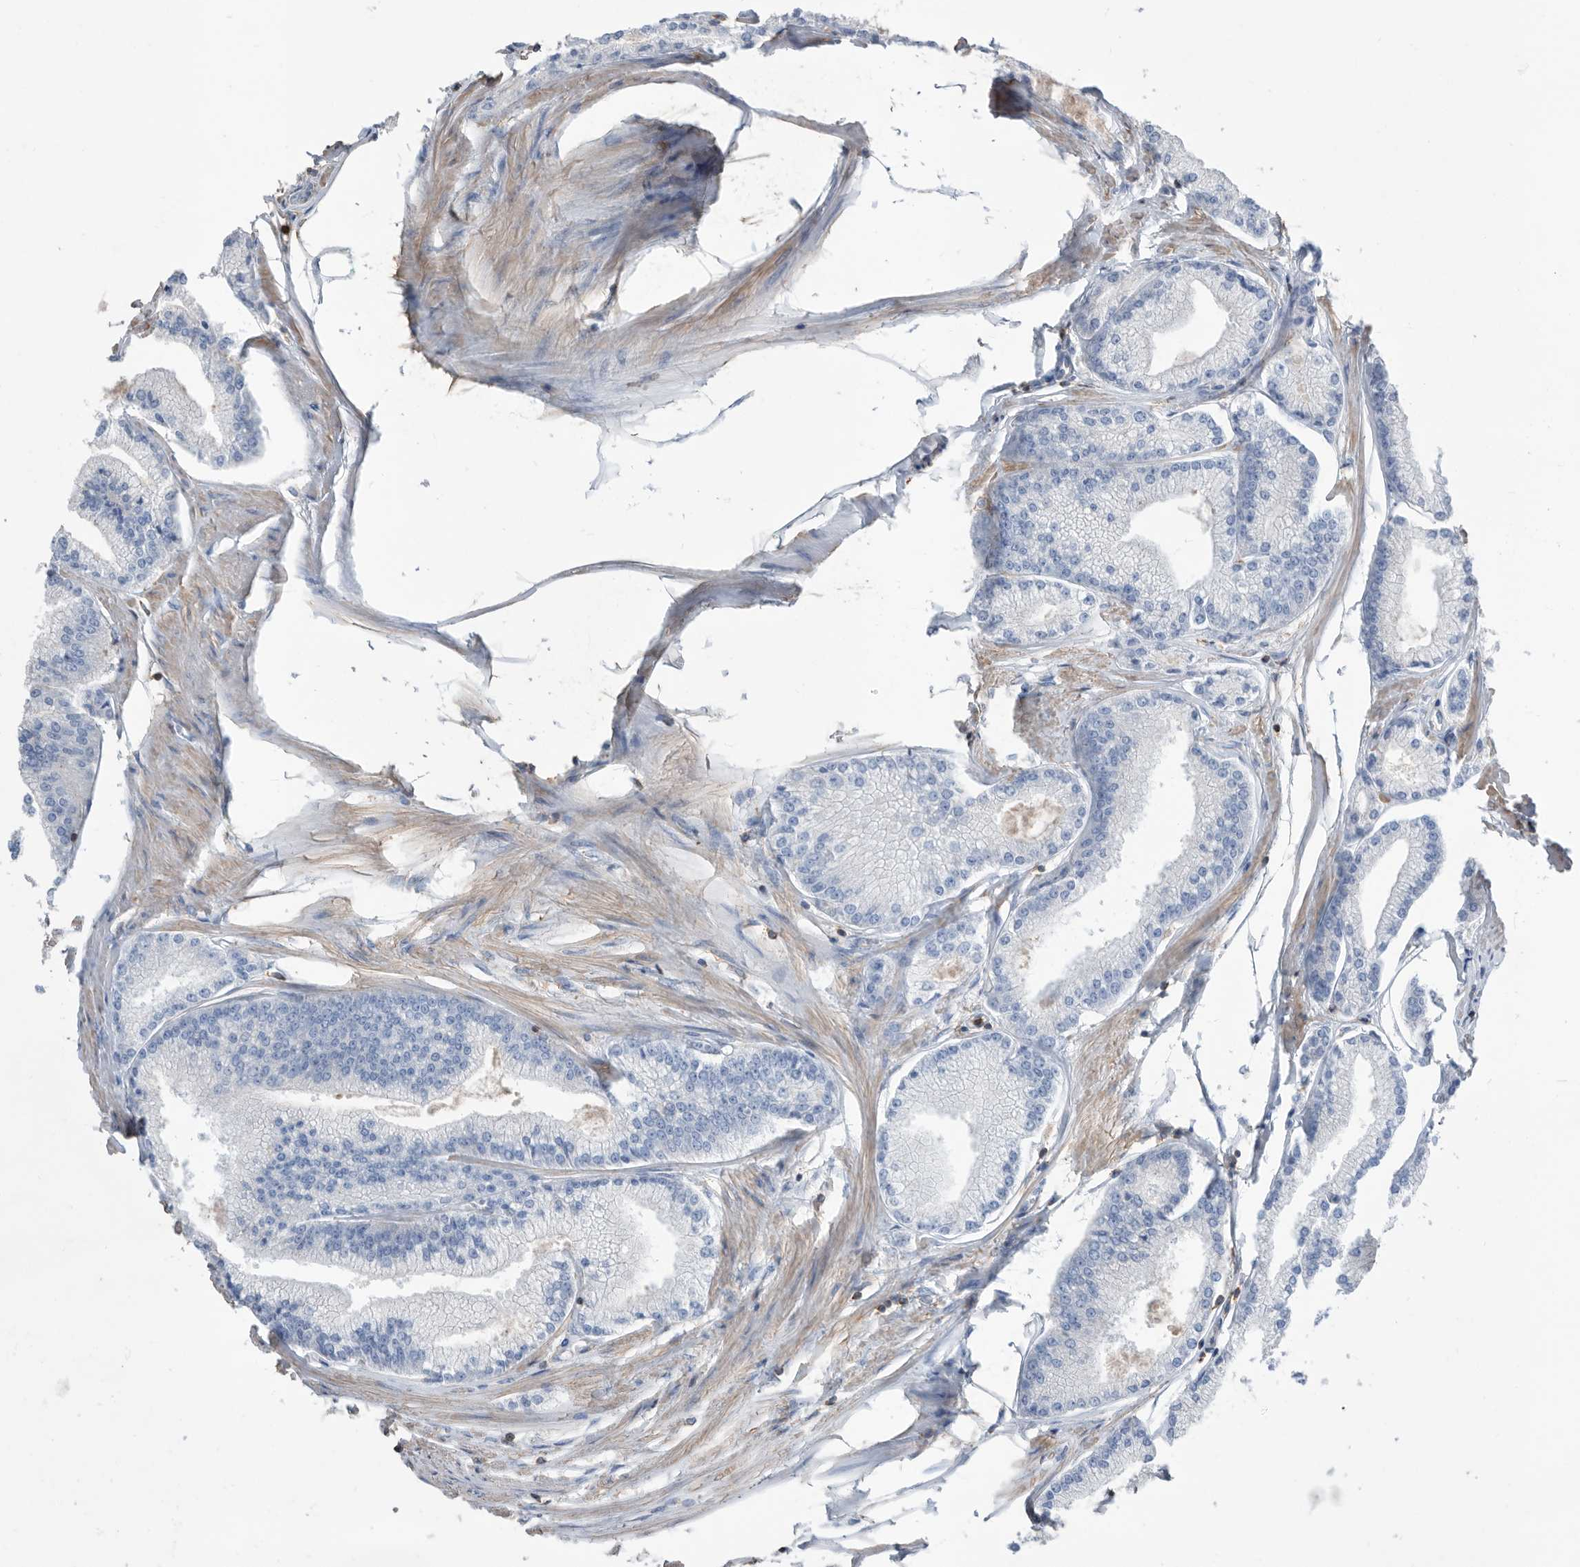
{"staining": {"intensity": "negative", "quantity": "none", "location": "none"}, "tissue": "prostate cancer", "cell_type": "Tumor cells", "image_type": "cancer", "snomed": [{"axis": "morphology", "description": "Adenocarcinoma, Low grade"}, {"axis": "topography", "description": "Prostate"}], "caption": "There is no significant staining in tumor cells of prostate adenocarcinoma (low-grade).", "gene": "MS4A4A", "patient": {"sex": "male", "age": 52}}